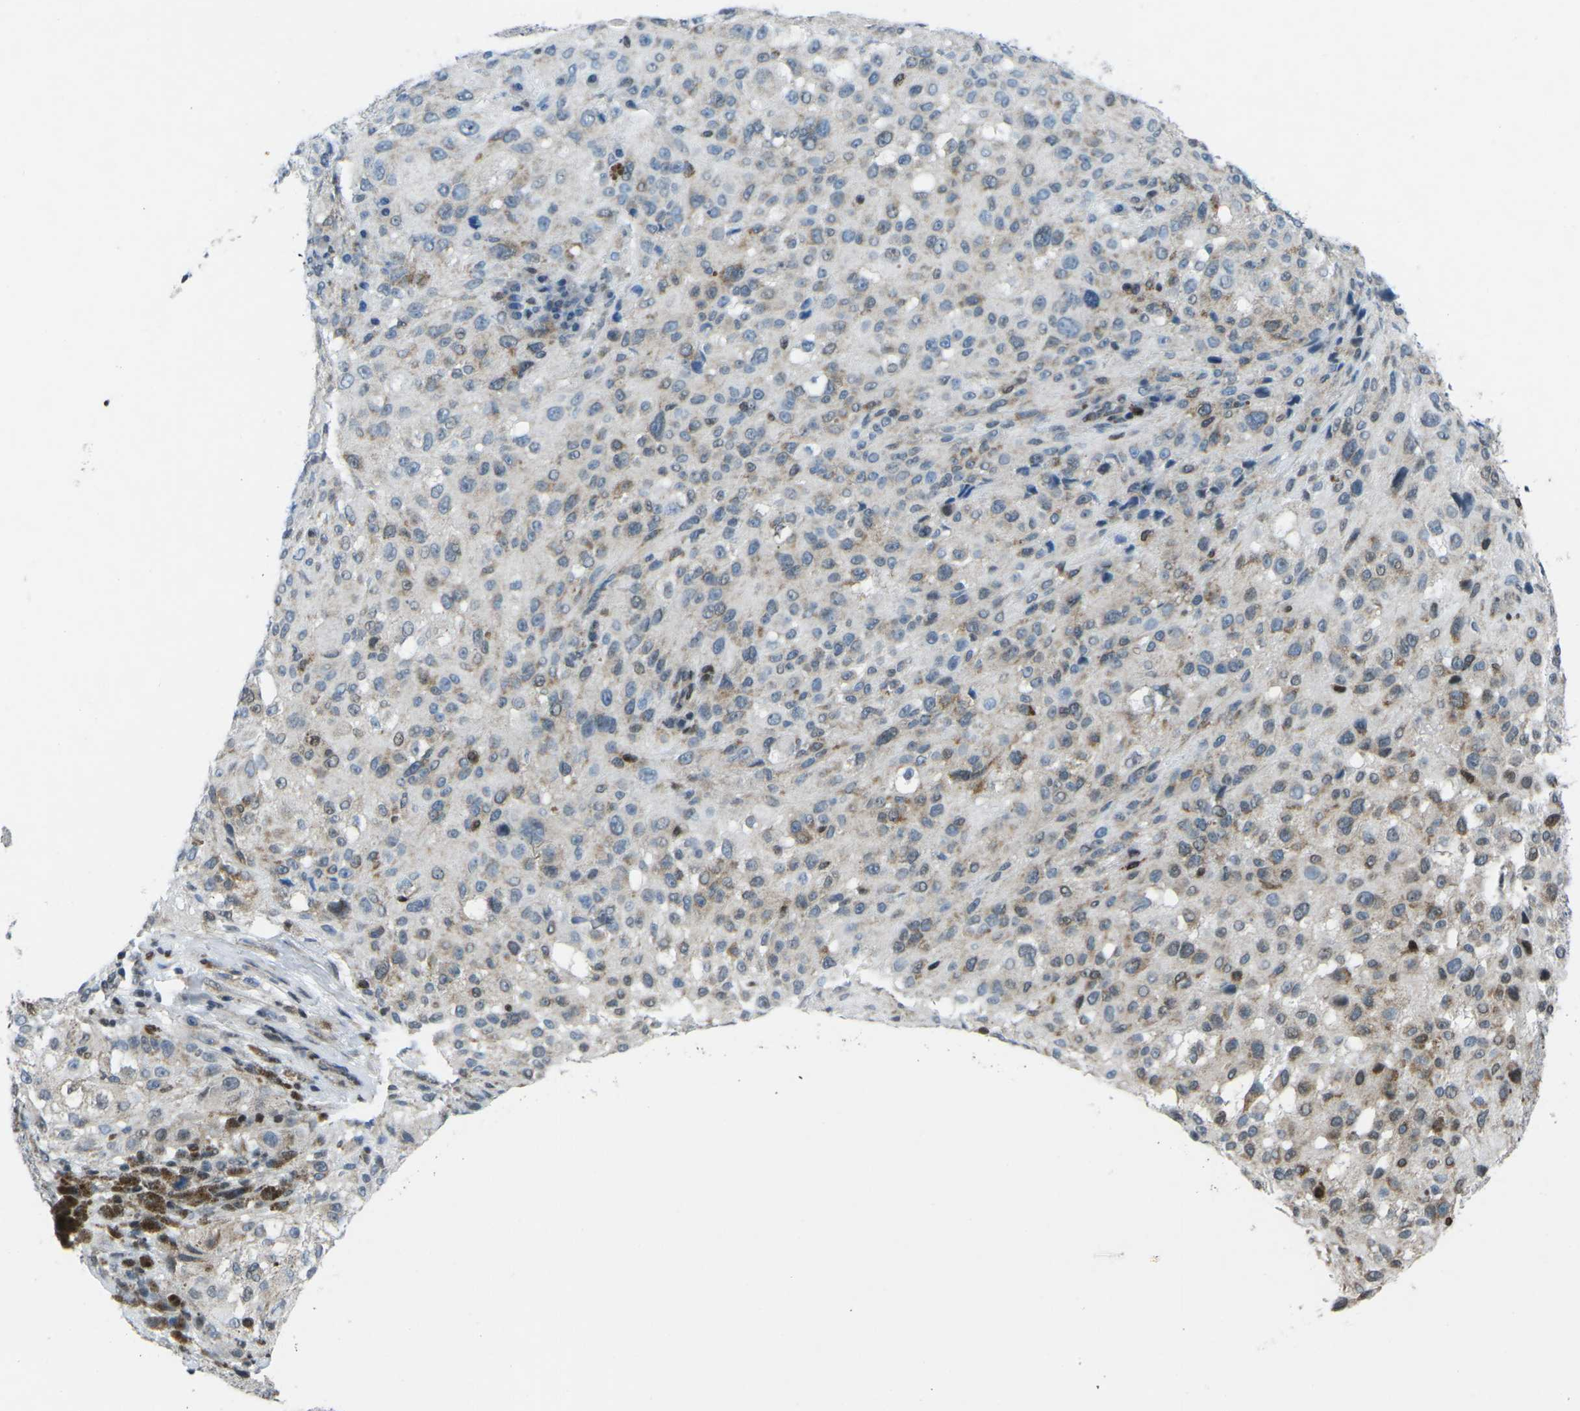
{"staining": {"intensity": "weak", "quantity": "<25%", "location": "nuclear"}, "tissue": "melanoma", "cell_type": "Tumor cells", "image_type": "cancer", "snomed": [{"axis": "morphology", "description": "Necrosis, NOS"}, {"axis": "morphology", "description": "Malignant melanoma, NOS"}, {"axis": "topography", "description": "Skin"}], "caption": "Immunohistochemical staining of human melanoma displays no significant expression in tumor cells.", "gene": "MBNL1", "patient": {"sex": "female", "age": 87}}